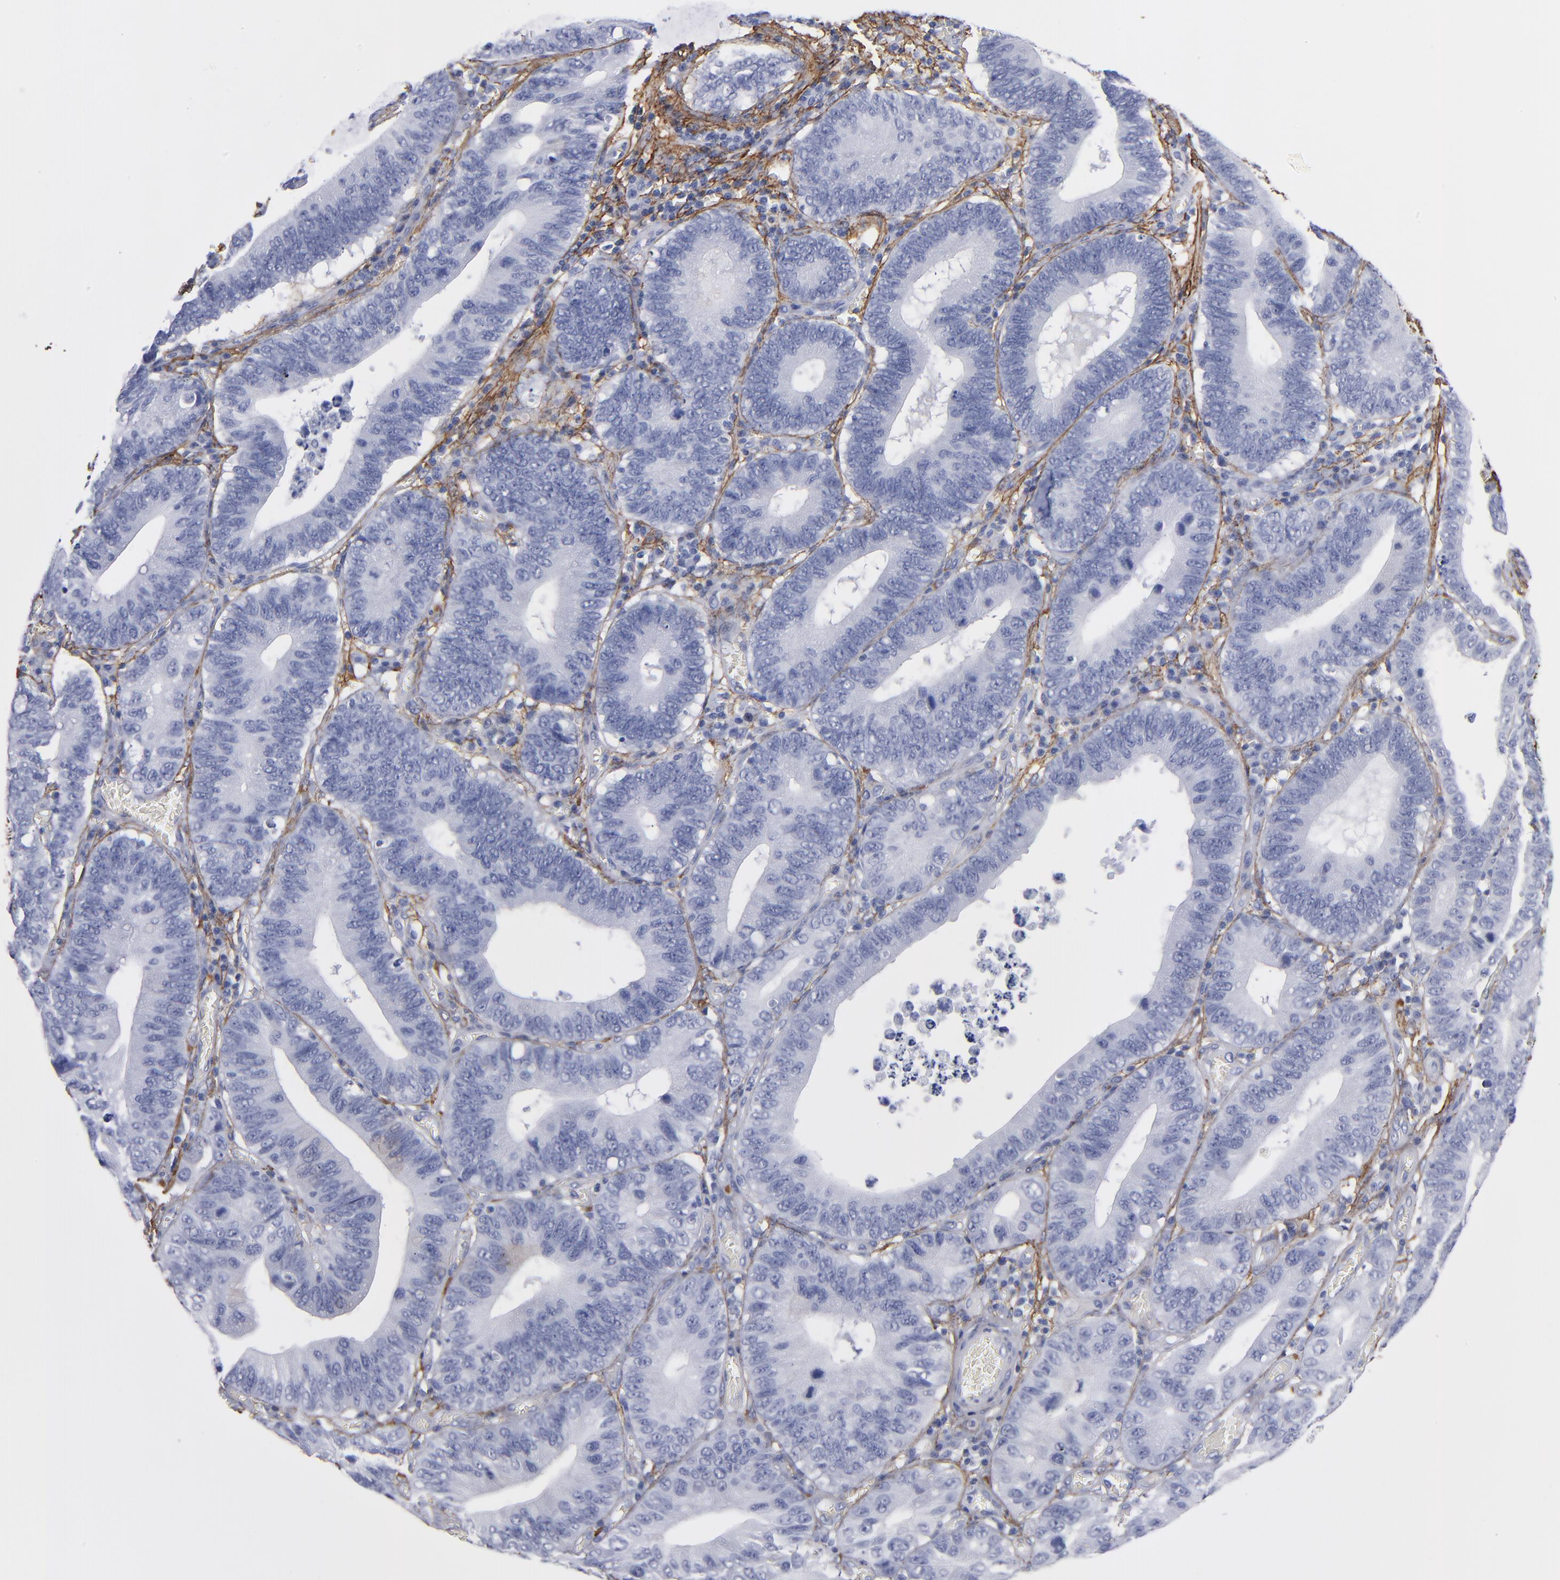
{"staining": {"intensity": "negative", "quantity": "none", "location": "none"}, "tissue": "stomach cancer", "cell_type": "Tumor cells", "image_type": "cancer", "snomed": [{"axis": "morphology", "description": "Adenocarcinoma, NOS"}, {"axis": "topography", "description": "Stomach"}, {"axis": "topography", "description": "Gastric cardia"}], "caption": "Tumor cells are negative for protein expression in human stomach cancer.", "gene": "EMILIN1", "patient": {"sex": "male", "age": 59}}